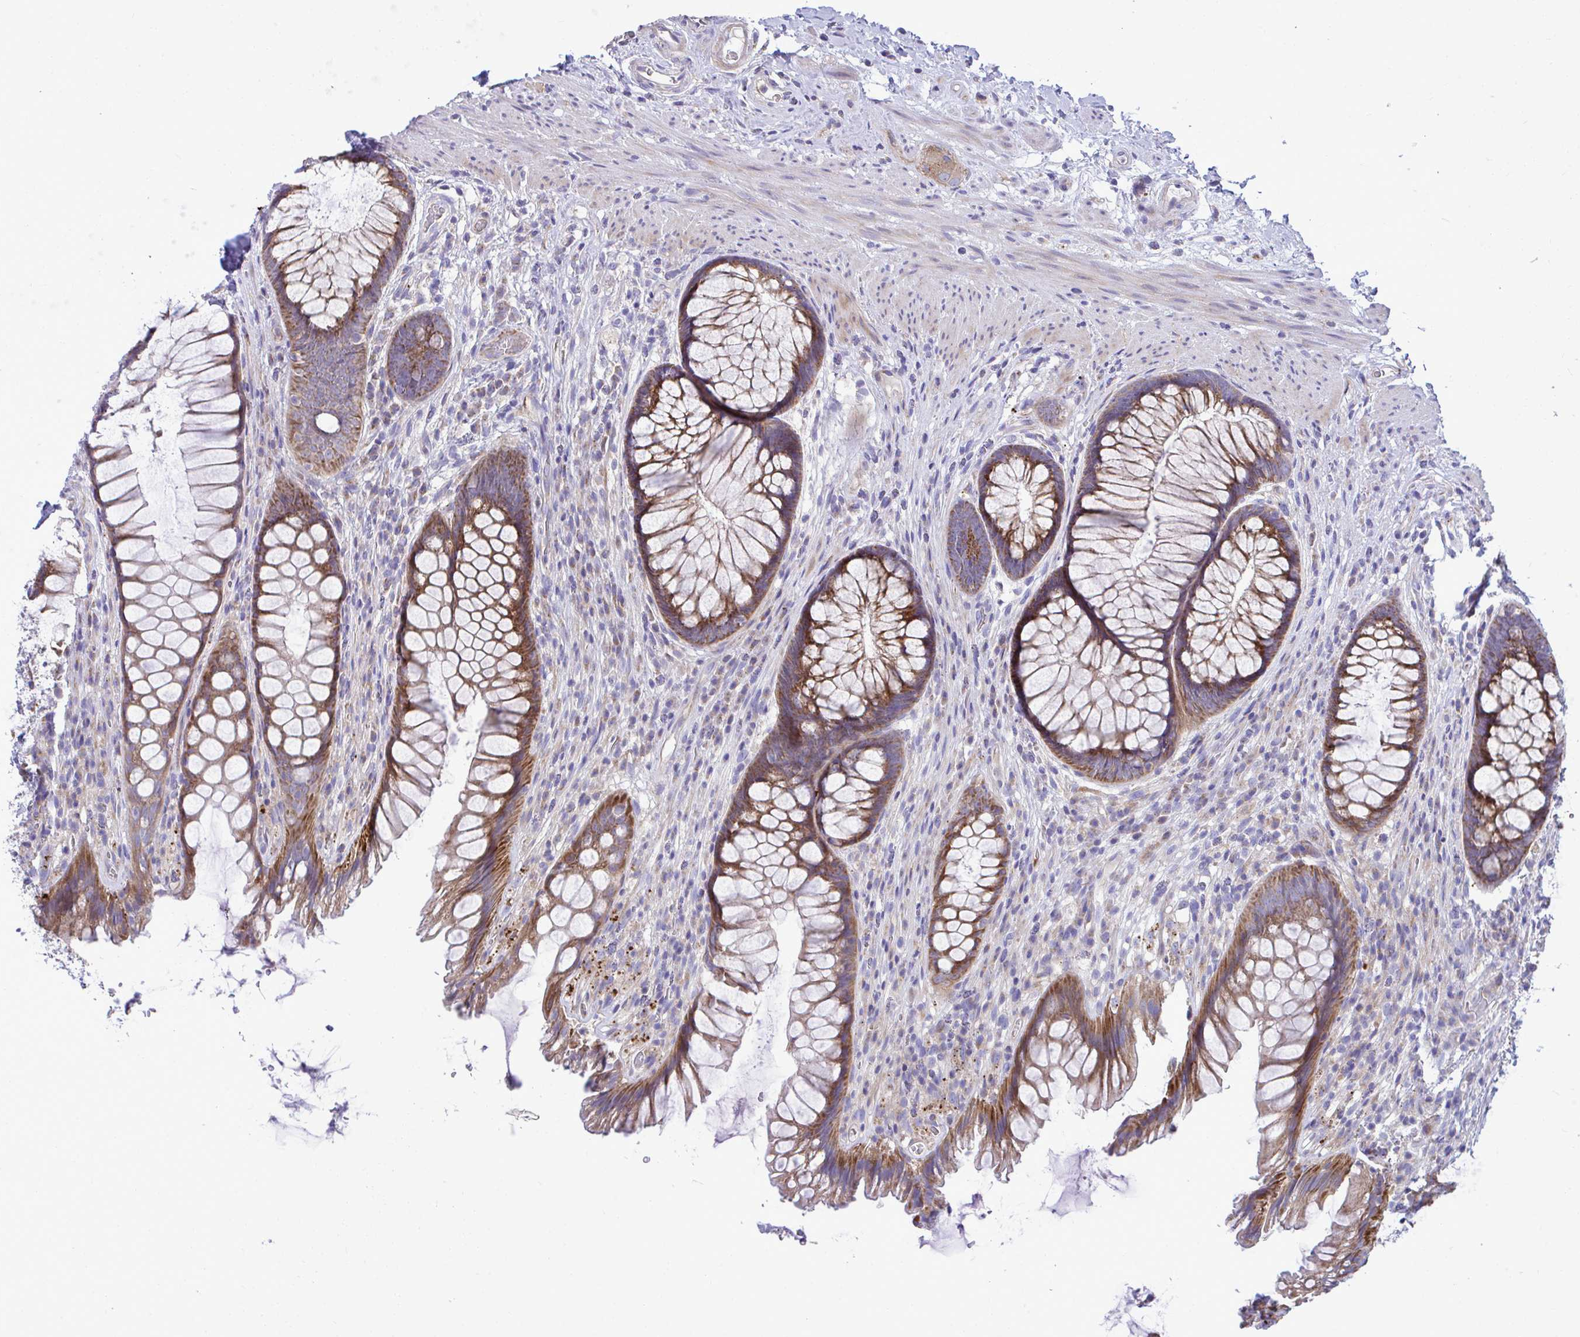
{"staining": {"intensity": "moderate", "quantity": ">75%", "location": "cytoplasmic/membranous"}, "tissue": "rectum", "cell_type": "Glandular cells", "image_type": "normal", "snomed": [{"axis": "morphology", "description": "Normal tissue, NOS"}, {"axis": "topography", "description": "Rectum"}], "caption": "Glandular cells demonstrate medium levels of moderate cytoplasmic/membranous staining in approximately >75% of cells in benign human rectum. (DAB (3,3'-diaminobenzidine) IHC, brown staining for protein, blue staining for nuclei).", "gene": "MRPS16", "patient": {"sex": "male", "age": 53}}